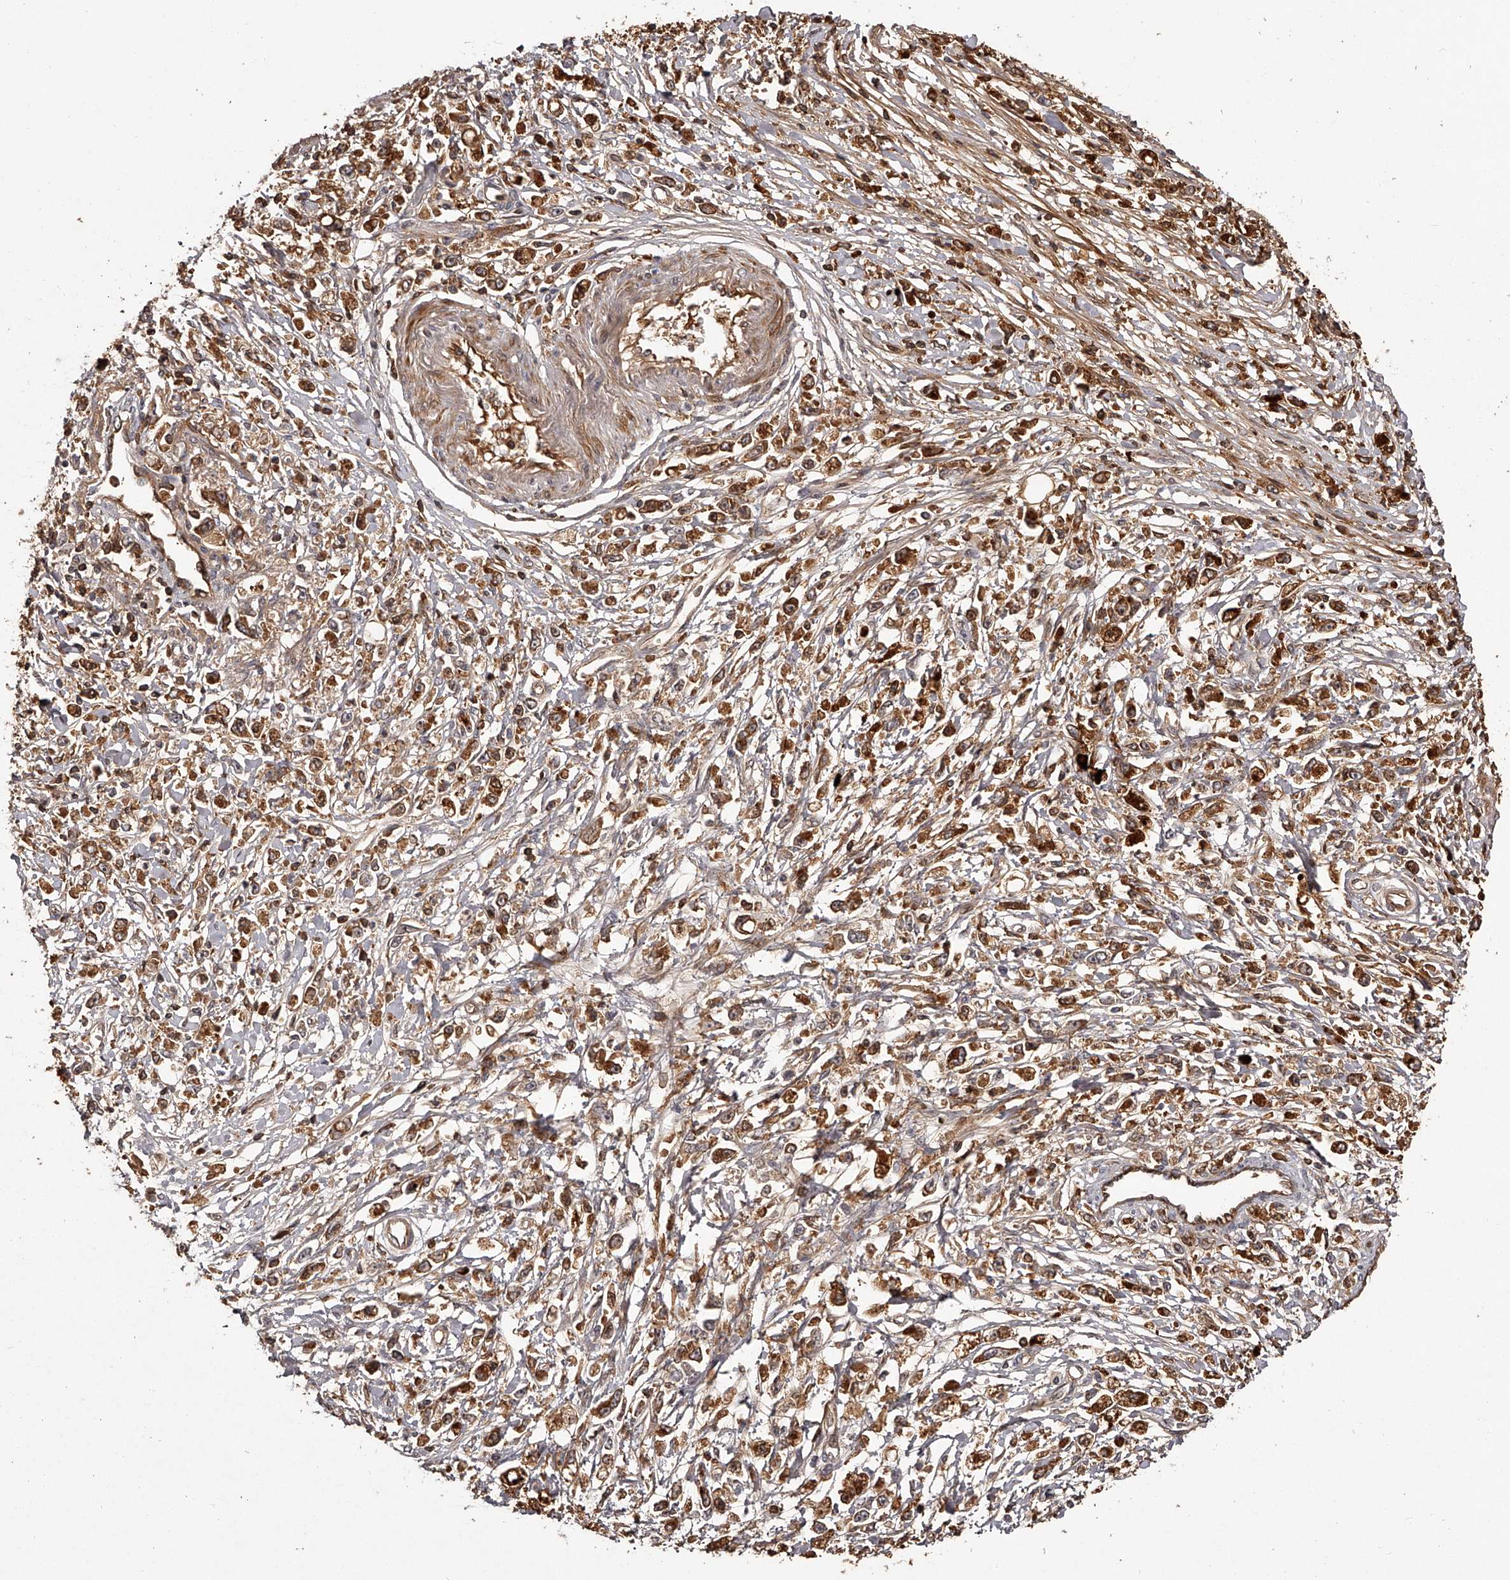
{"staining": {"intensity": "moderate", "quantity": ">75%", "location": "cytoplasmic/membranous"}, "tissue": "stomach cancer", "cell_type": "Tumor cells", "image_type": "cancer", "snomed": [{"axis": "morphology", "description": "Adenocarcinoma, NOS"}, {"axis": "topography", "description": "Stomach"}], "caption": "Human stomach adenocarcinoma stained for a protein (brown) displays moderate cytoplasmic/membranous positive positivity in approximately >75% of tumor cells.", "gene": "CRYZL1", "patient": {"sex": "female", "age": 59}}